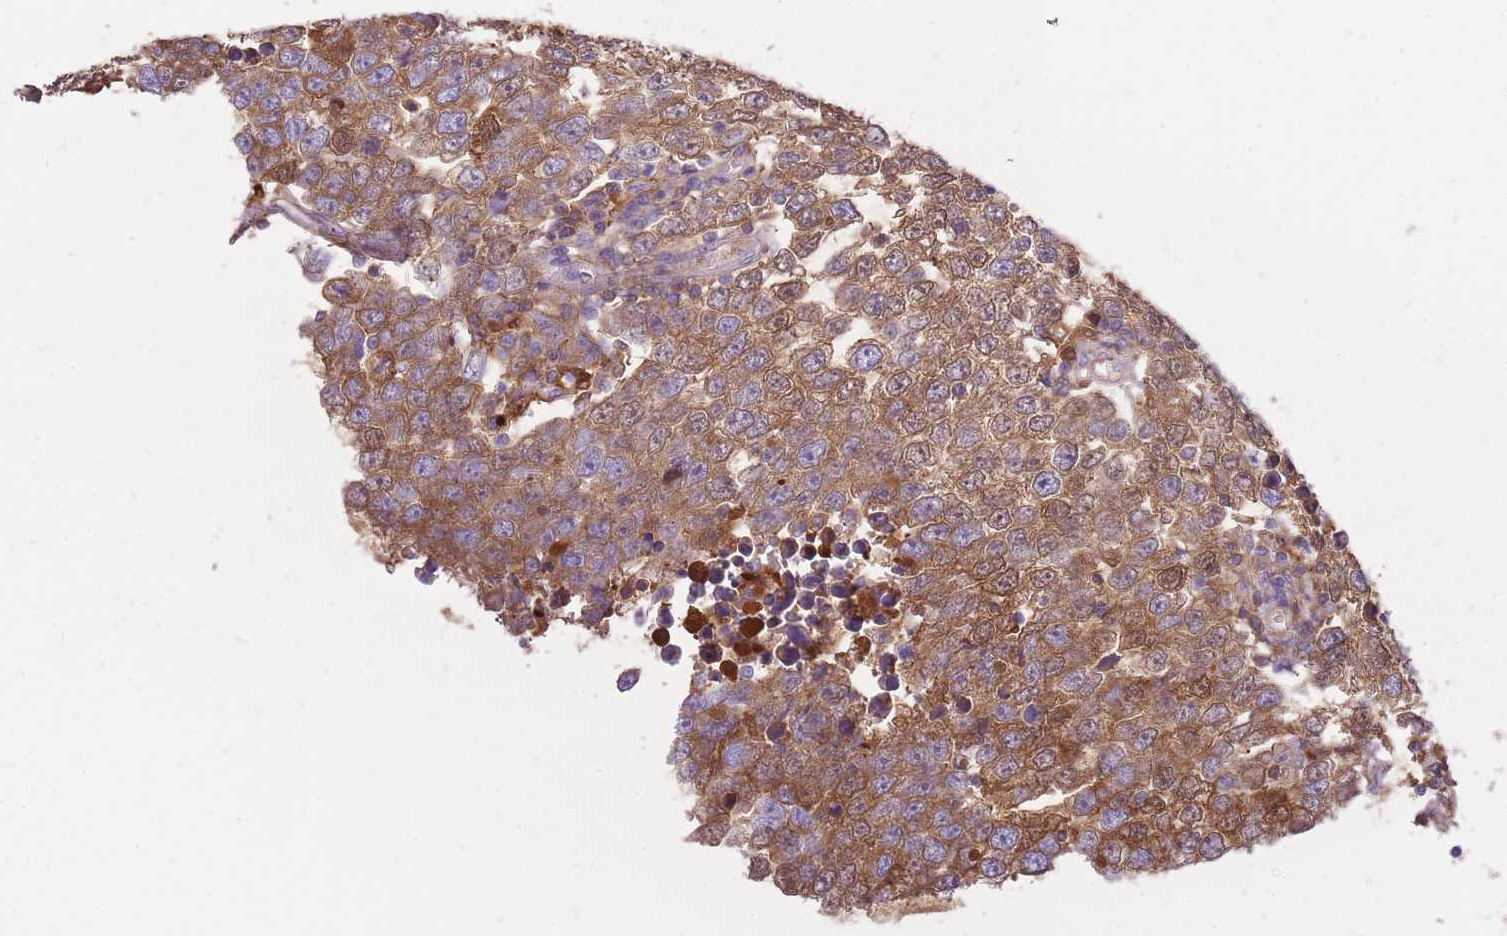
{"staining": {"intensity": "moderate", "quantity": ">75%", "location": "cytoplasmic/membranous,nuclear"}, "tissue": "testis cancer", "cell_type": "Tumor cells", "image_type": "cancer", "snomed": [{"axis": "morphology", "description": "Seminoma, NOS"}, {"axis": "morphology", "description": "Carcinoma, Embryonal, NOS"}, {"axis": "topography", "description": "Testis"}], "caption": "Tumor cells show medium levels of moderate cytoplasmic/membranous and nuclear positivity in about >75% of cells in testis cancer (seminoma).", "gene": "IGKV1D-42", "patient": {"sex": "male", "age": 28}}